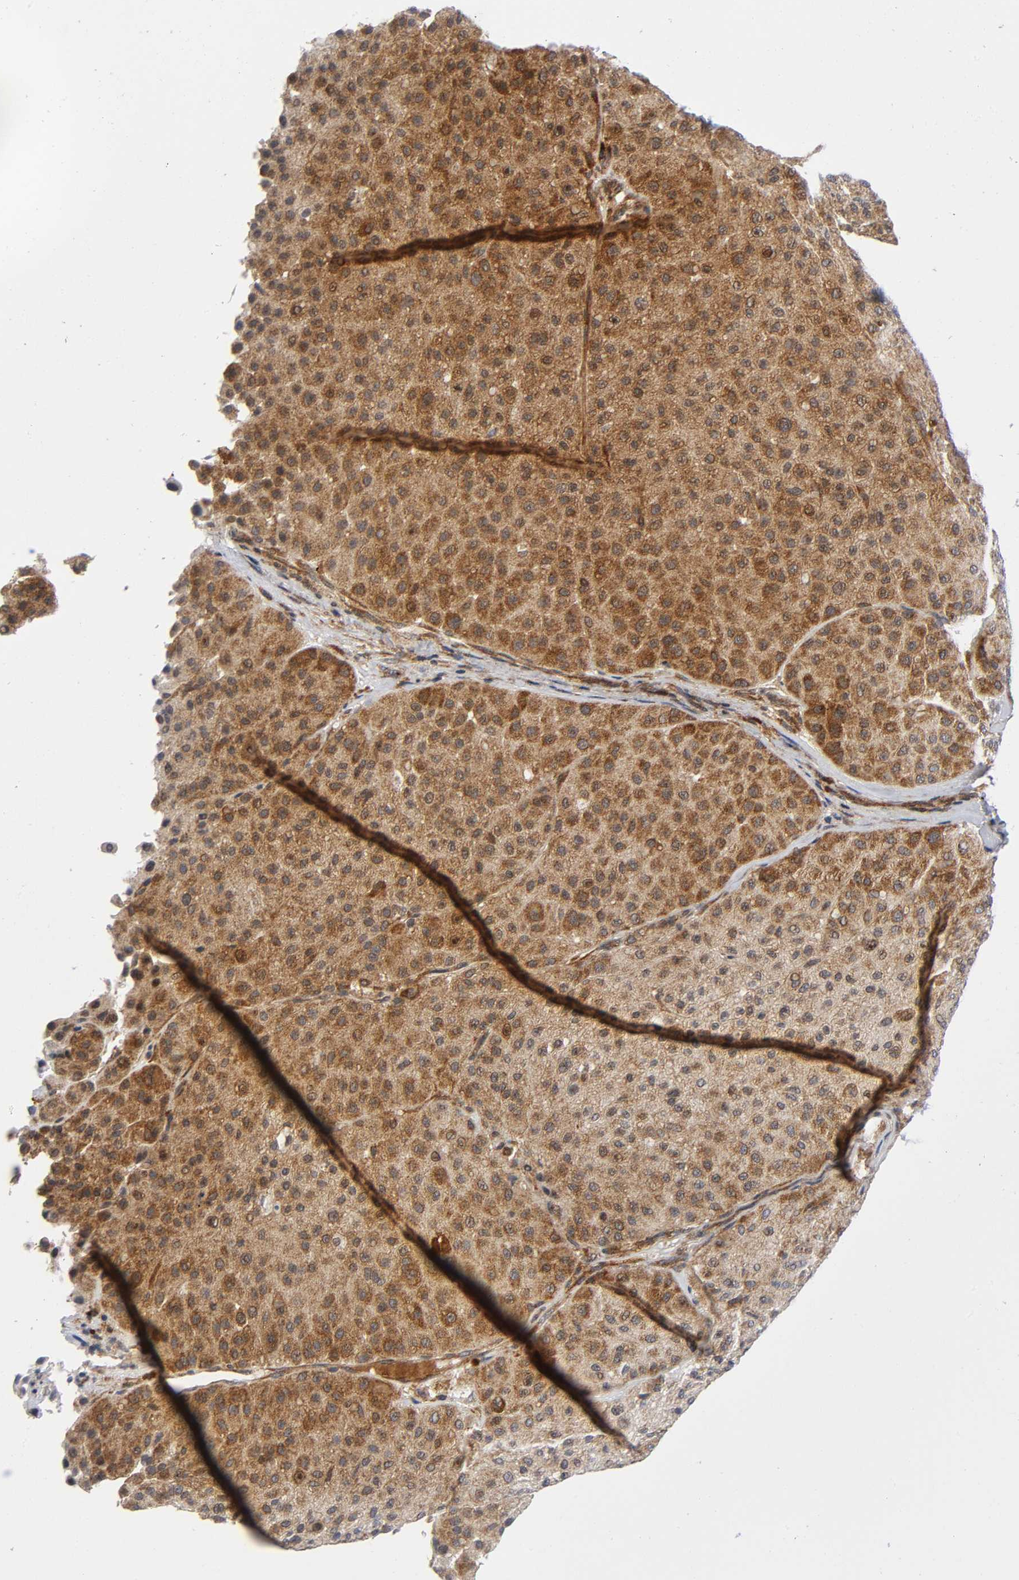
{"staining": {"intensity": "moderate", "quantity": ">75%", "location": "cytoplasmic/membranous"}, "tissue": "melanoma", "cell_type": "Tumor cells", "image_type": "cancer", "snomed": [{"axis": "morphology", "description": "Normal tissue, NOS"}, {"axis": "morphology", "description": "Malignant melanoma, Metastatic site"}, {"axis": "topography", "description": "Skin"}], "caption": "A high-resolution micrograph shows IHC staining of malignant melanoma (metastatic site), which shows moderate cytoplasmic/membranous expression in approximately >75% of tumor cells.", "gene": "EIF5", "patient": {"sex": "male", "age": 41}}